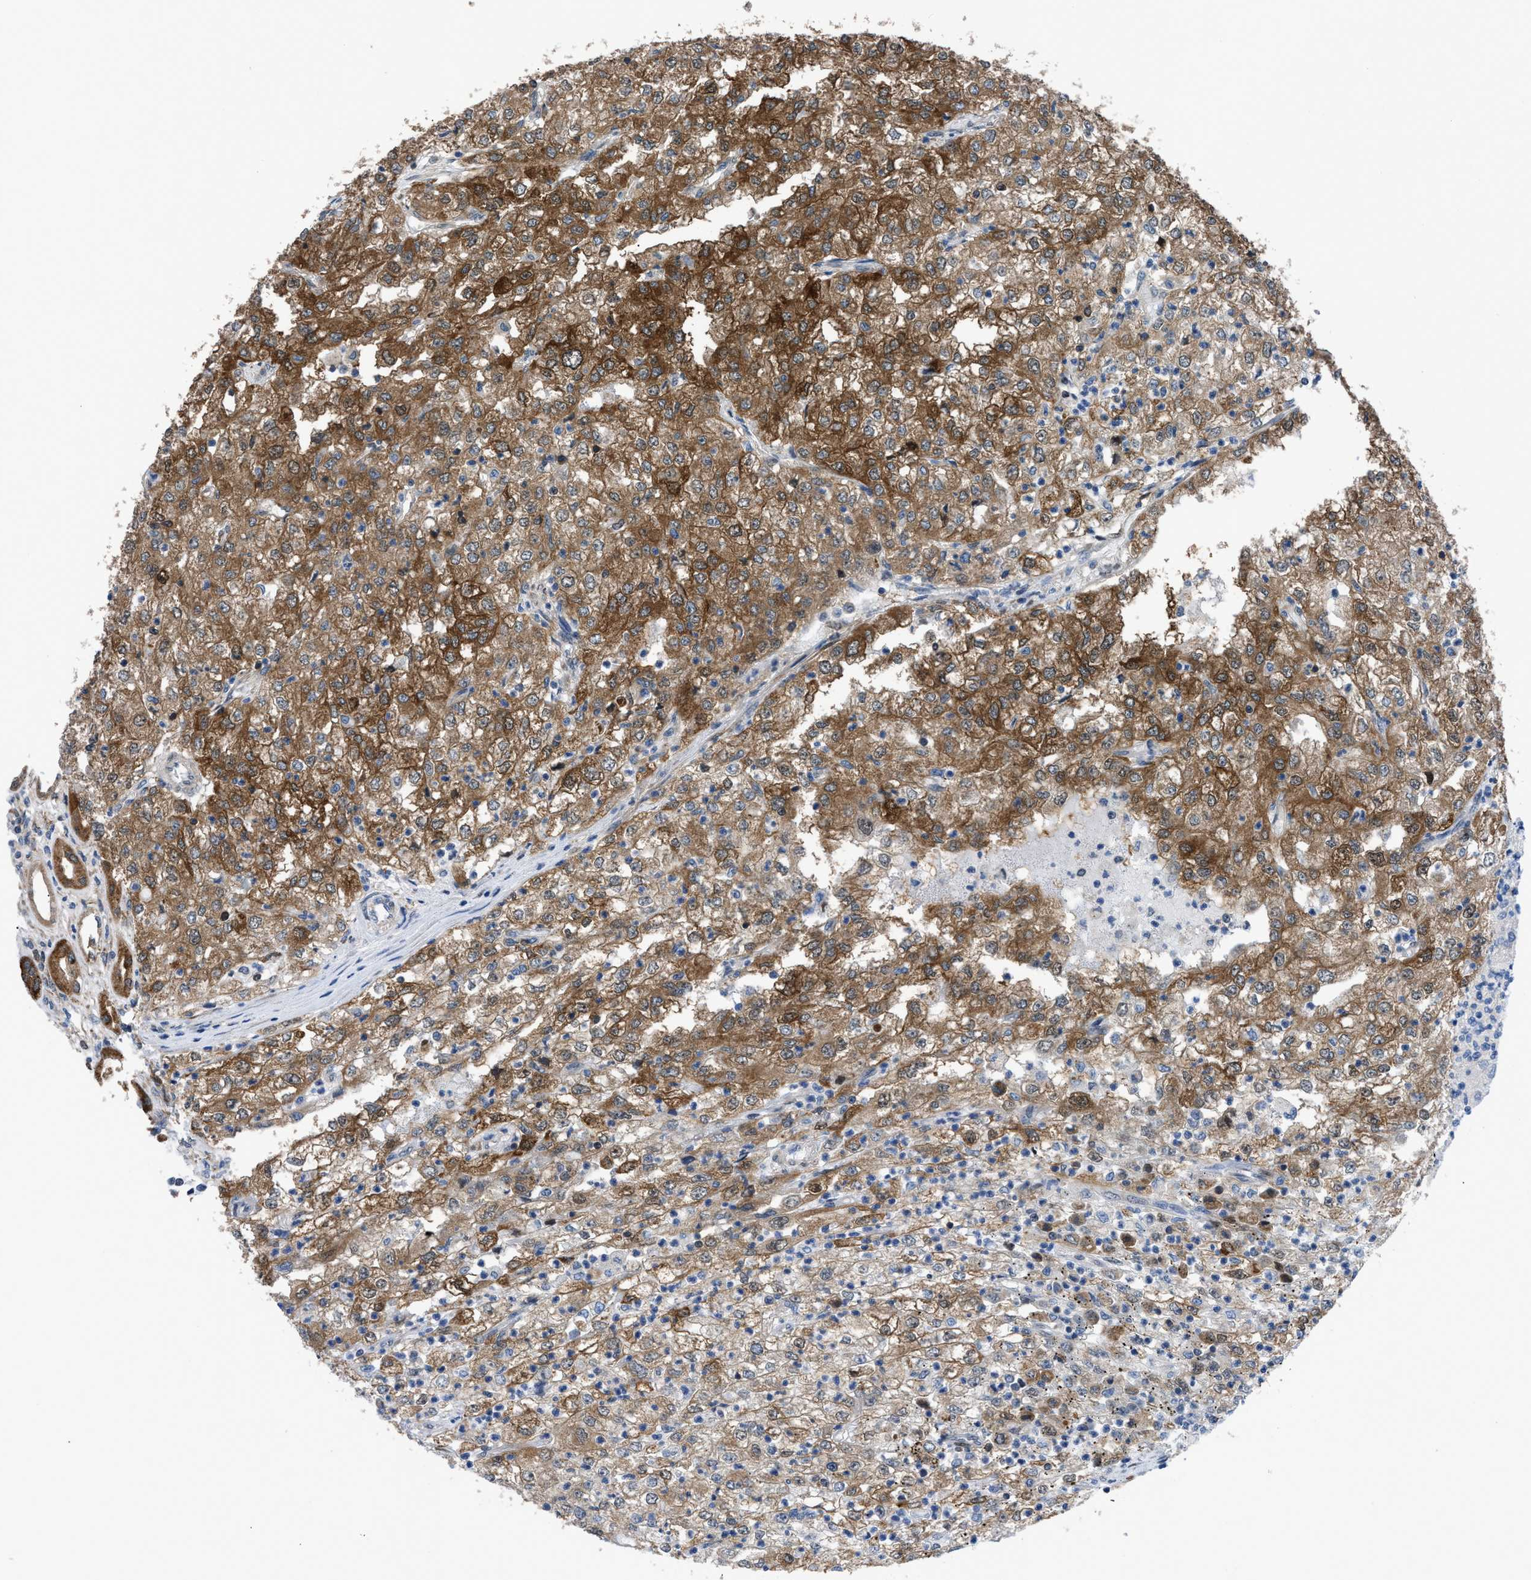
{"staining": {"intensity": "moderate", "quantity": ">75%", "location": "cytoplasmic/membranous,nuclear"}, "tissue": "renal cancer", "cell_type": "Tumor cells", "image_type": "cancer", "snomed": [{"axis": "morphology", "description": "Adenocarcinoma, NOS"}, {"axis": "topography", "description": "Kidney"}], "caption": "High-power microscopy captured an immunohistochemistry photomicrograph of renal adenocarcinoma, revealing moderate cytoplasmic/membranous and nuclear positivity in about >75% of tumor cells.", "gene": "TMEM45B", "patient": {"sex": "female", "age": 54}}